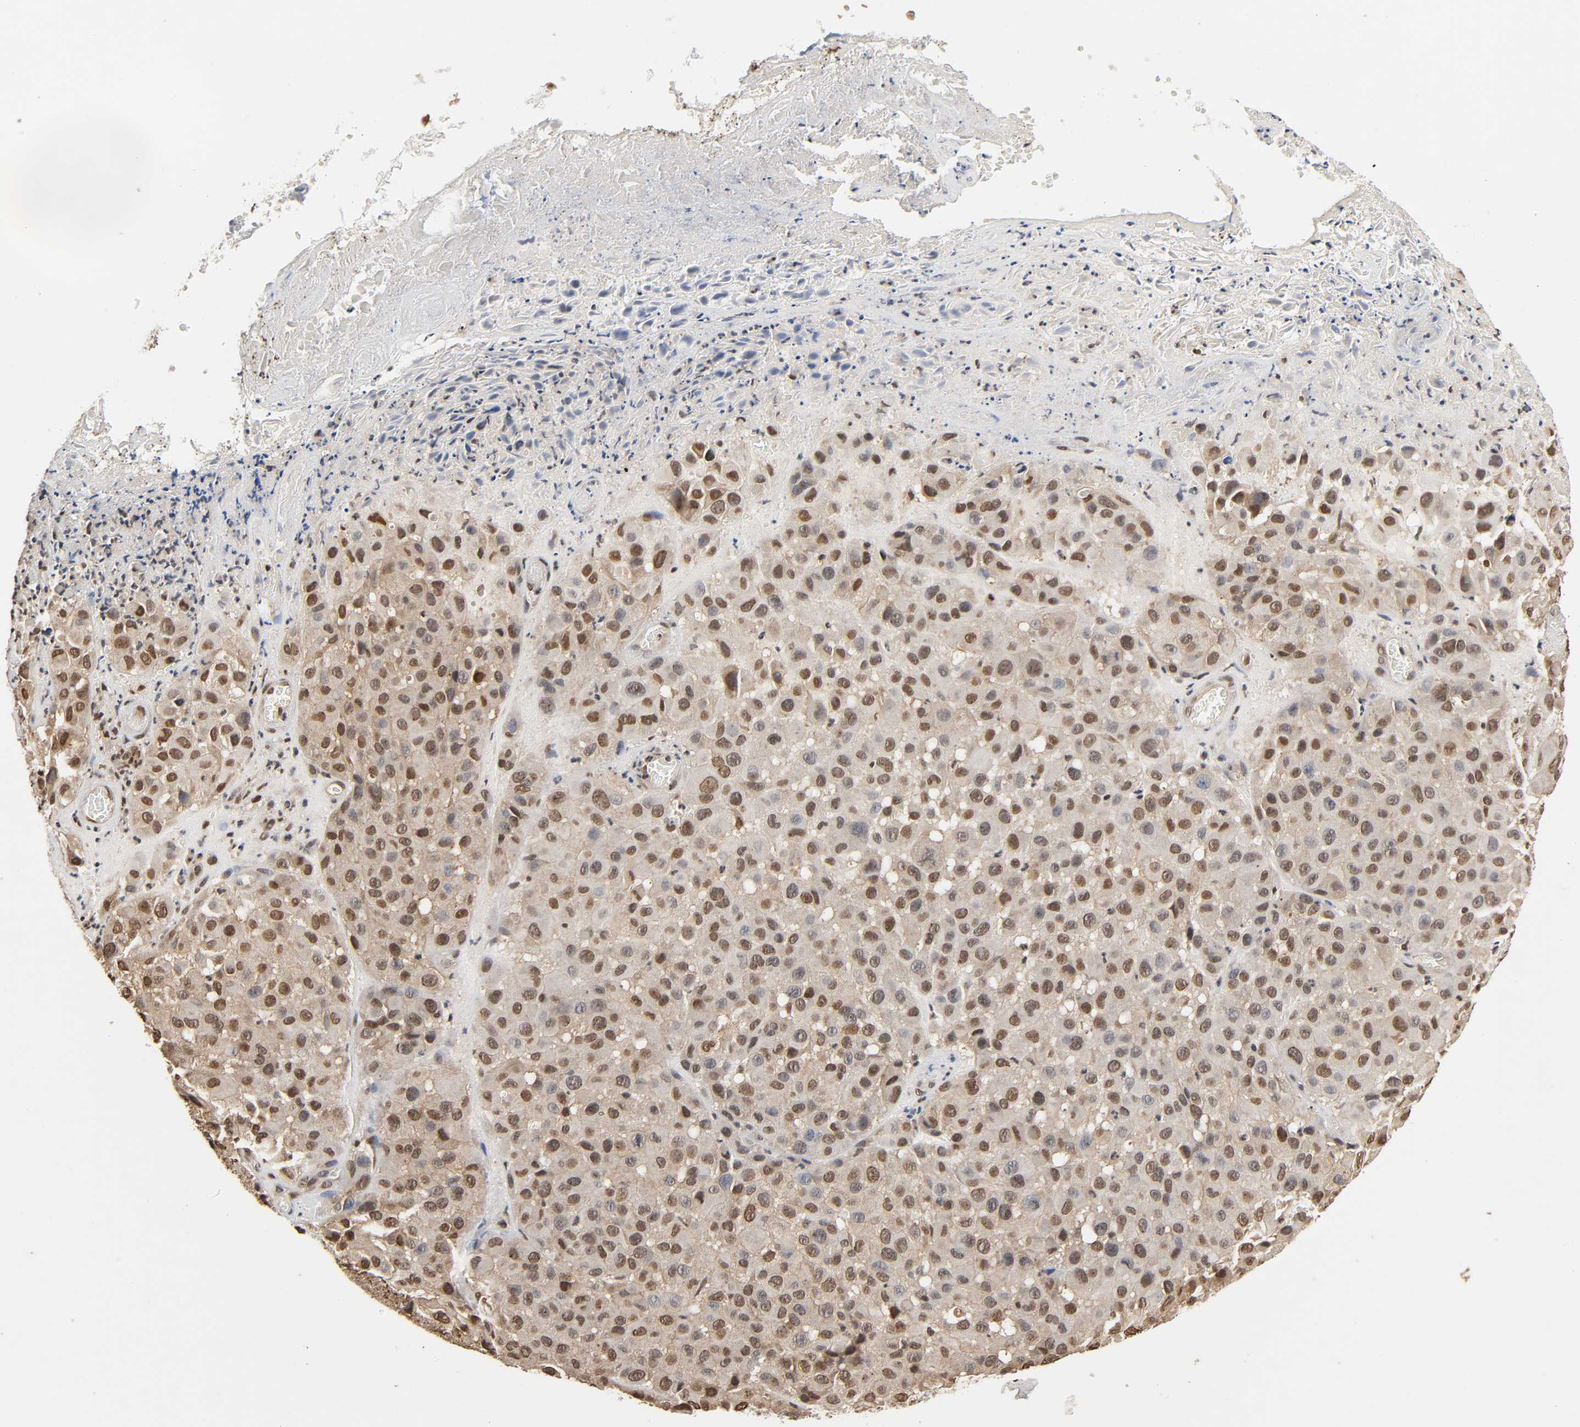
{"staining": {"intensity": "moderate", "quantity": "25%-75%", "location": "nuclear"}, "tissue": "melanoma", "cell_type": "Tumor cells", "image_type": "cancer", "snomed": [{"axis": "morphology", "description": "Malignant melanoma, NOS"}, {"axis": "topography", "description": "Skin"}], "caption": "Approximately 25%-75% of tumor cells in human melanoma demonstrate moderate nuclear protein positivity as visualized by brown immunohistochemical staining.", "gene": "UBC", "patient": {"sex": "female", "age": 21}}